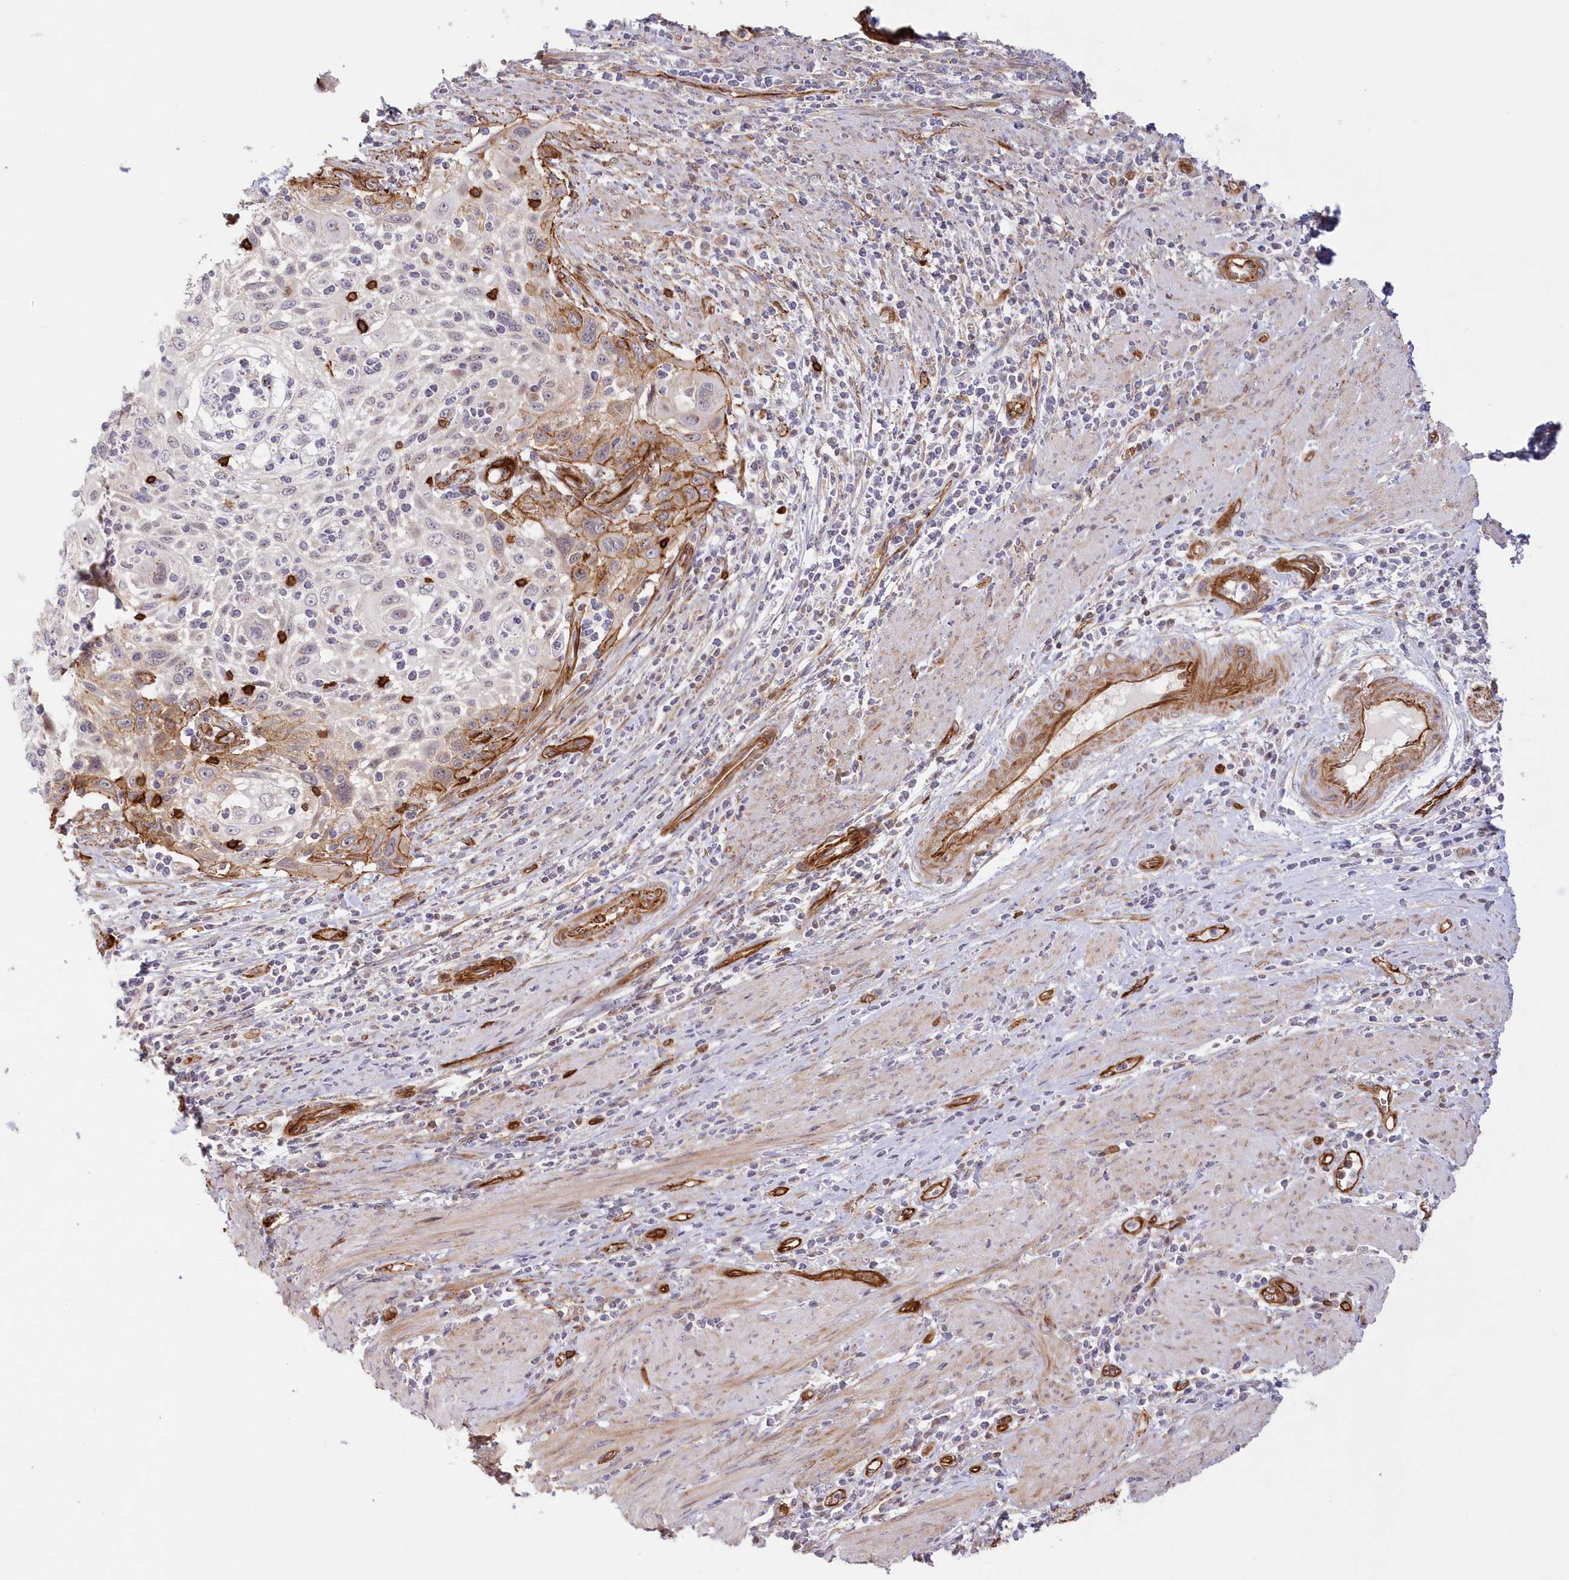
{"staining": {"intensity": "moderate", "quantity": "<25%", "location": "cytoplasmic/membranous"}, "tissue": "cervical cancer", "cell_type": "Tumor cells", "image_type": "cancer", "snomed": [{"axis": "morphology", "description": "Squamous cell carcinoma, NOS"}, {"axis": "topography", "description": "Cervix"}], "caption": "Human cervical cancer (squamous cell carcinoma) stained for a protein (brown) exhibits moderate cytoplasmic/membranous positive expression in approximately <25% of tumor cells.", "gene": "AFAP1L2", "patient": {"sex": "female", "age": 70}}